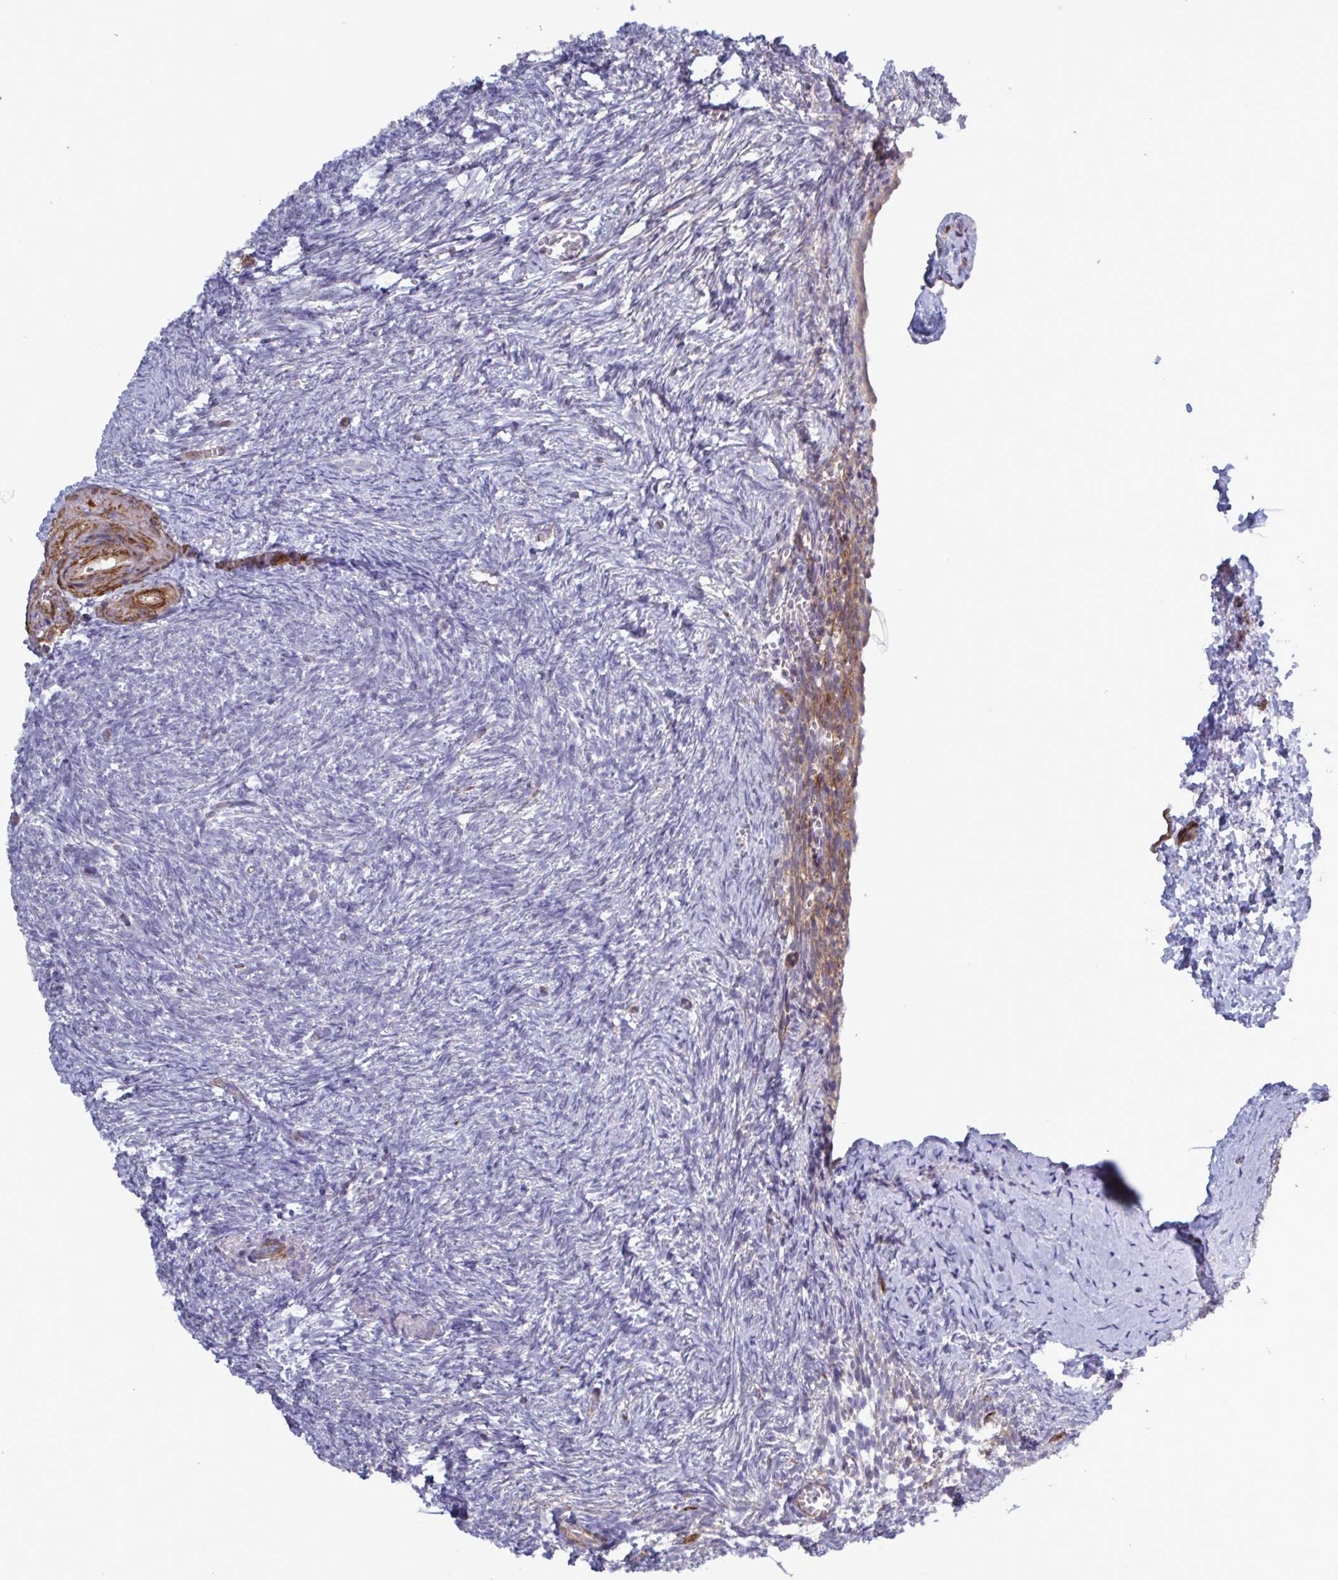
{"staining": {"intensity": "negative", "quantity": "none", "location": "none"}, "tissue": "ovary", "cell_type": "Follicle cells", "image_type": "normal", "snomed": [{"axis": "morphology", "description": "Normal tissue, NOS"}, {"axis": "topography", "description": "Ovary"}], "caption": "Immunohistochemical staining of normal ovary reveals no significant expression in follicle cells. Brightfield microscopy of immunohistochemistry (IHC) stained with DAB (brown) and hematoxylin (blue), captured at high magnification.", "gene": "SHISA7", "patient": {"sex": "female", "age": 41}}